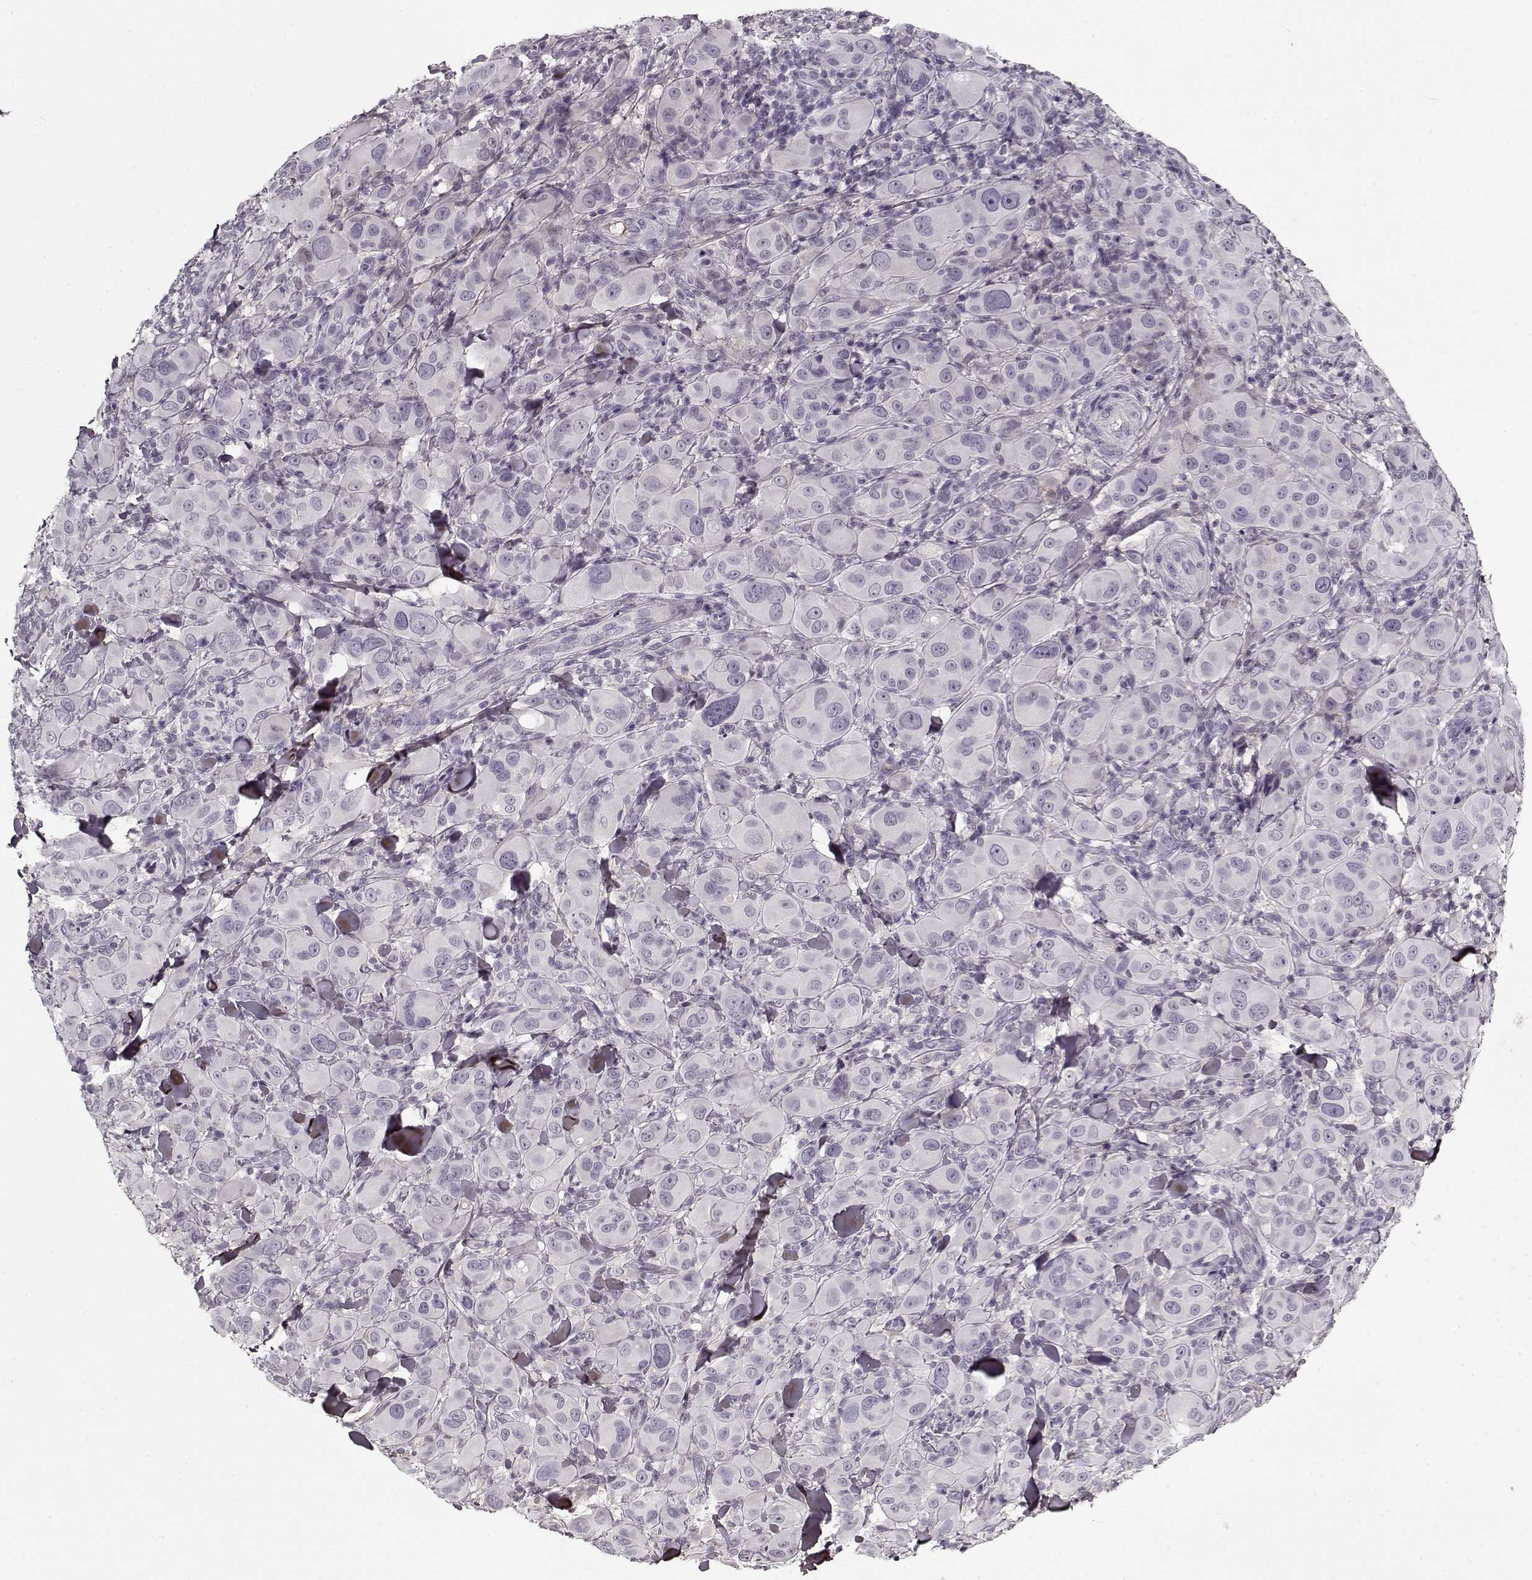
{"staining": {"intensity": "negative", "quantity": "none", "location": "none"}, "tissue": "melanoma", "cell_type": "Tumor cells", "image_type": "cancer", "snomed": [{"axis": "morphology", "description": "Malignant melanoma, NOS"}, {"axis": "topography", "description": "Skin"}], "caption": "This image is of melanoma stained with immunohistochemistry (IHC) to label a protein in brown with the nuclei are counter-stained blue. There is no positivity in tumor cells.", "gene": "LUM", "patient": {"sex": "female", "age": 87}}